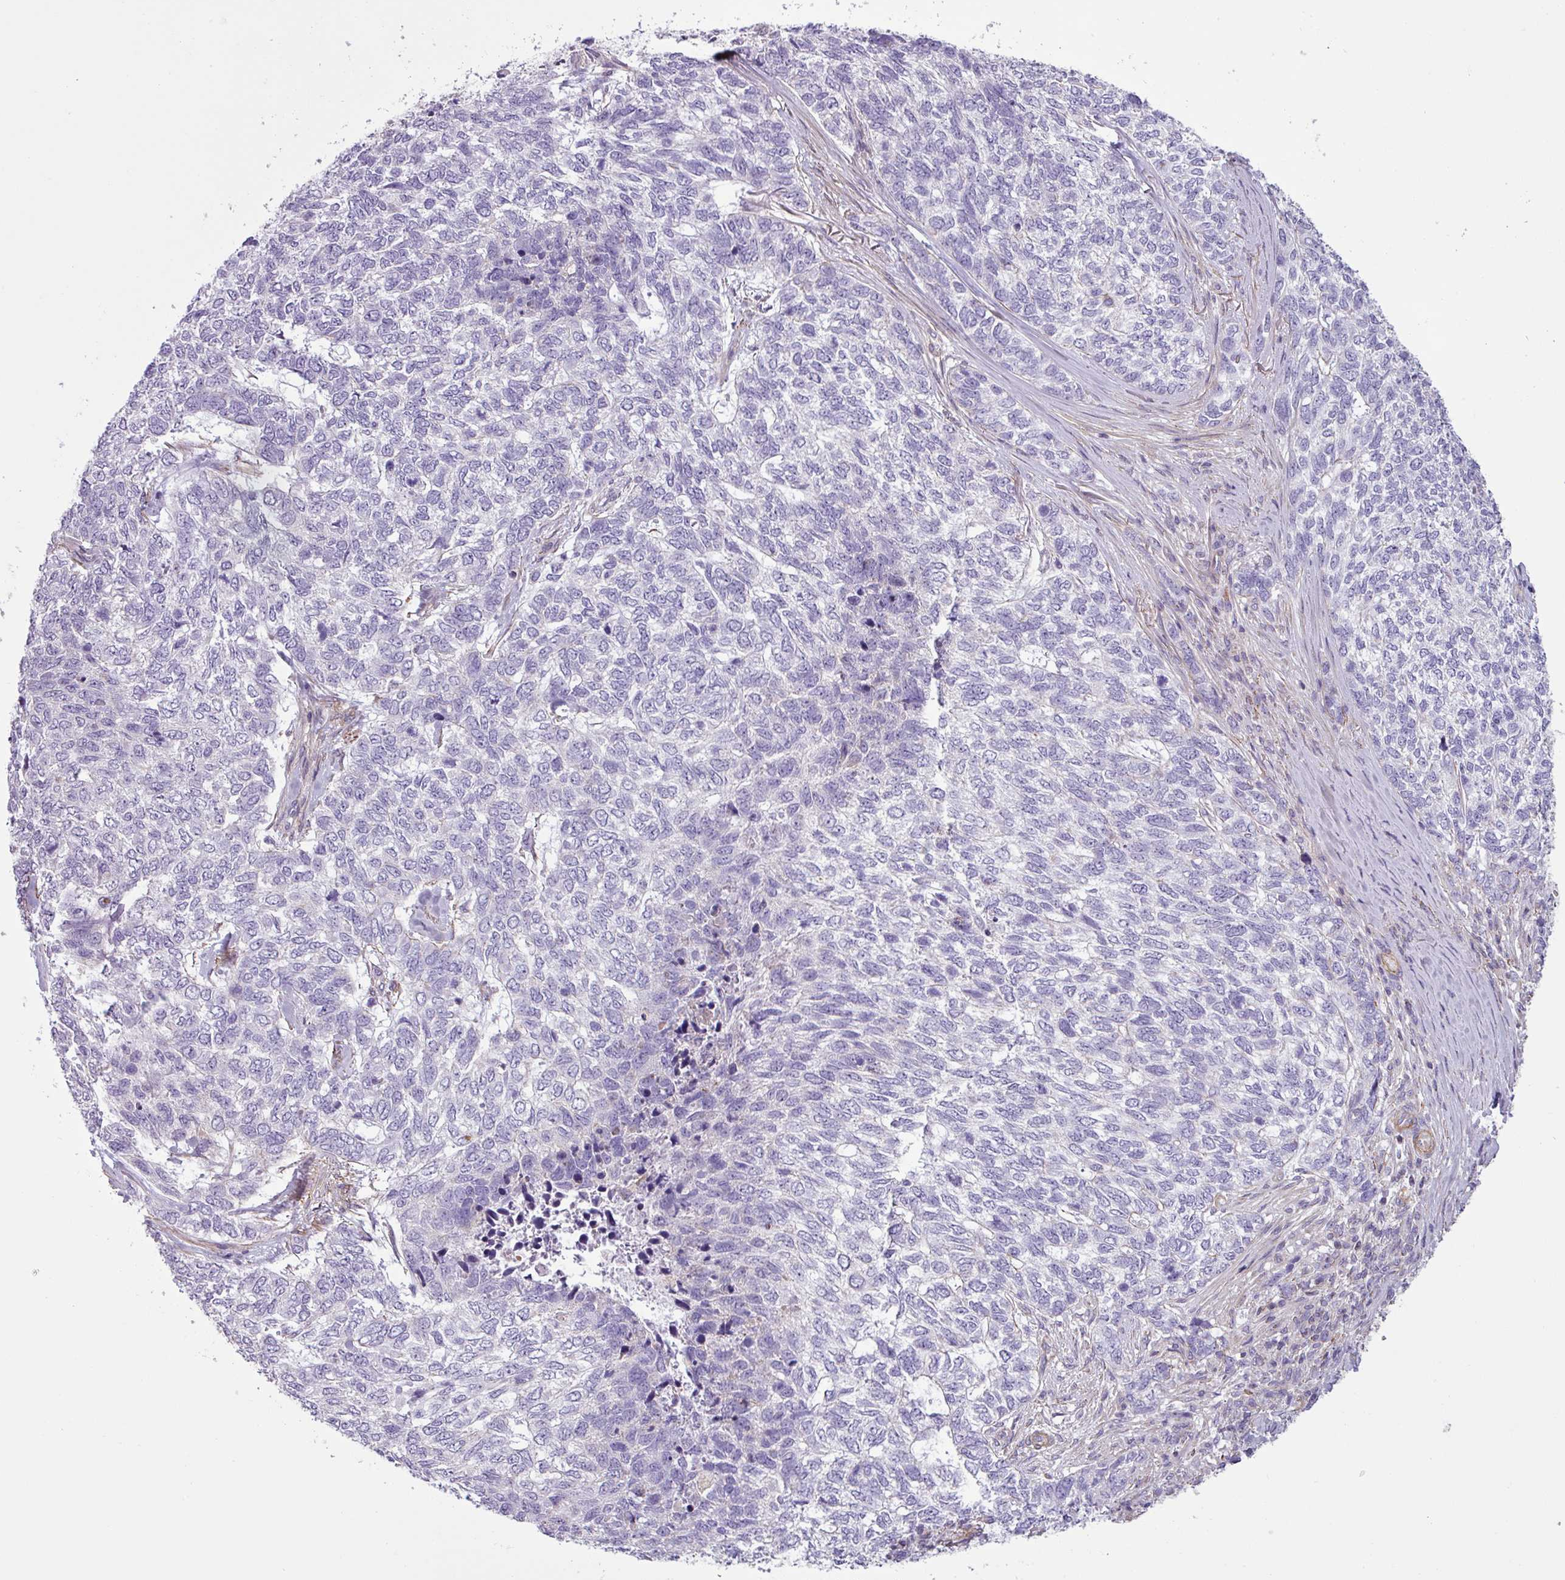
{"staining": {"intensity": "negative", "quantity": "none", "location": "none"}, "tissue": "skin cancer", "cell_type": "Tumor cells", "image_type": "cancer", "snomed": [{"axis": "morphology", "description": "Basal cell carcinoma"}, {"axis": "topography", "description": "Skin"}], "caption": "A high-resolution image shows IHC staining of basal cell carcinoma (skin), which reveals no significant expression in tumor cells.", "gene": "BTN2A2", "patient": {"sex": "female", "age": 65}}